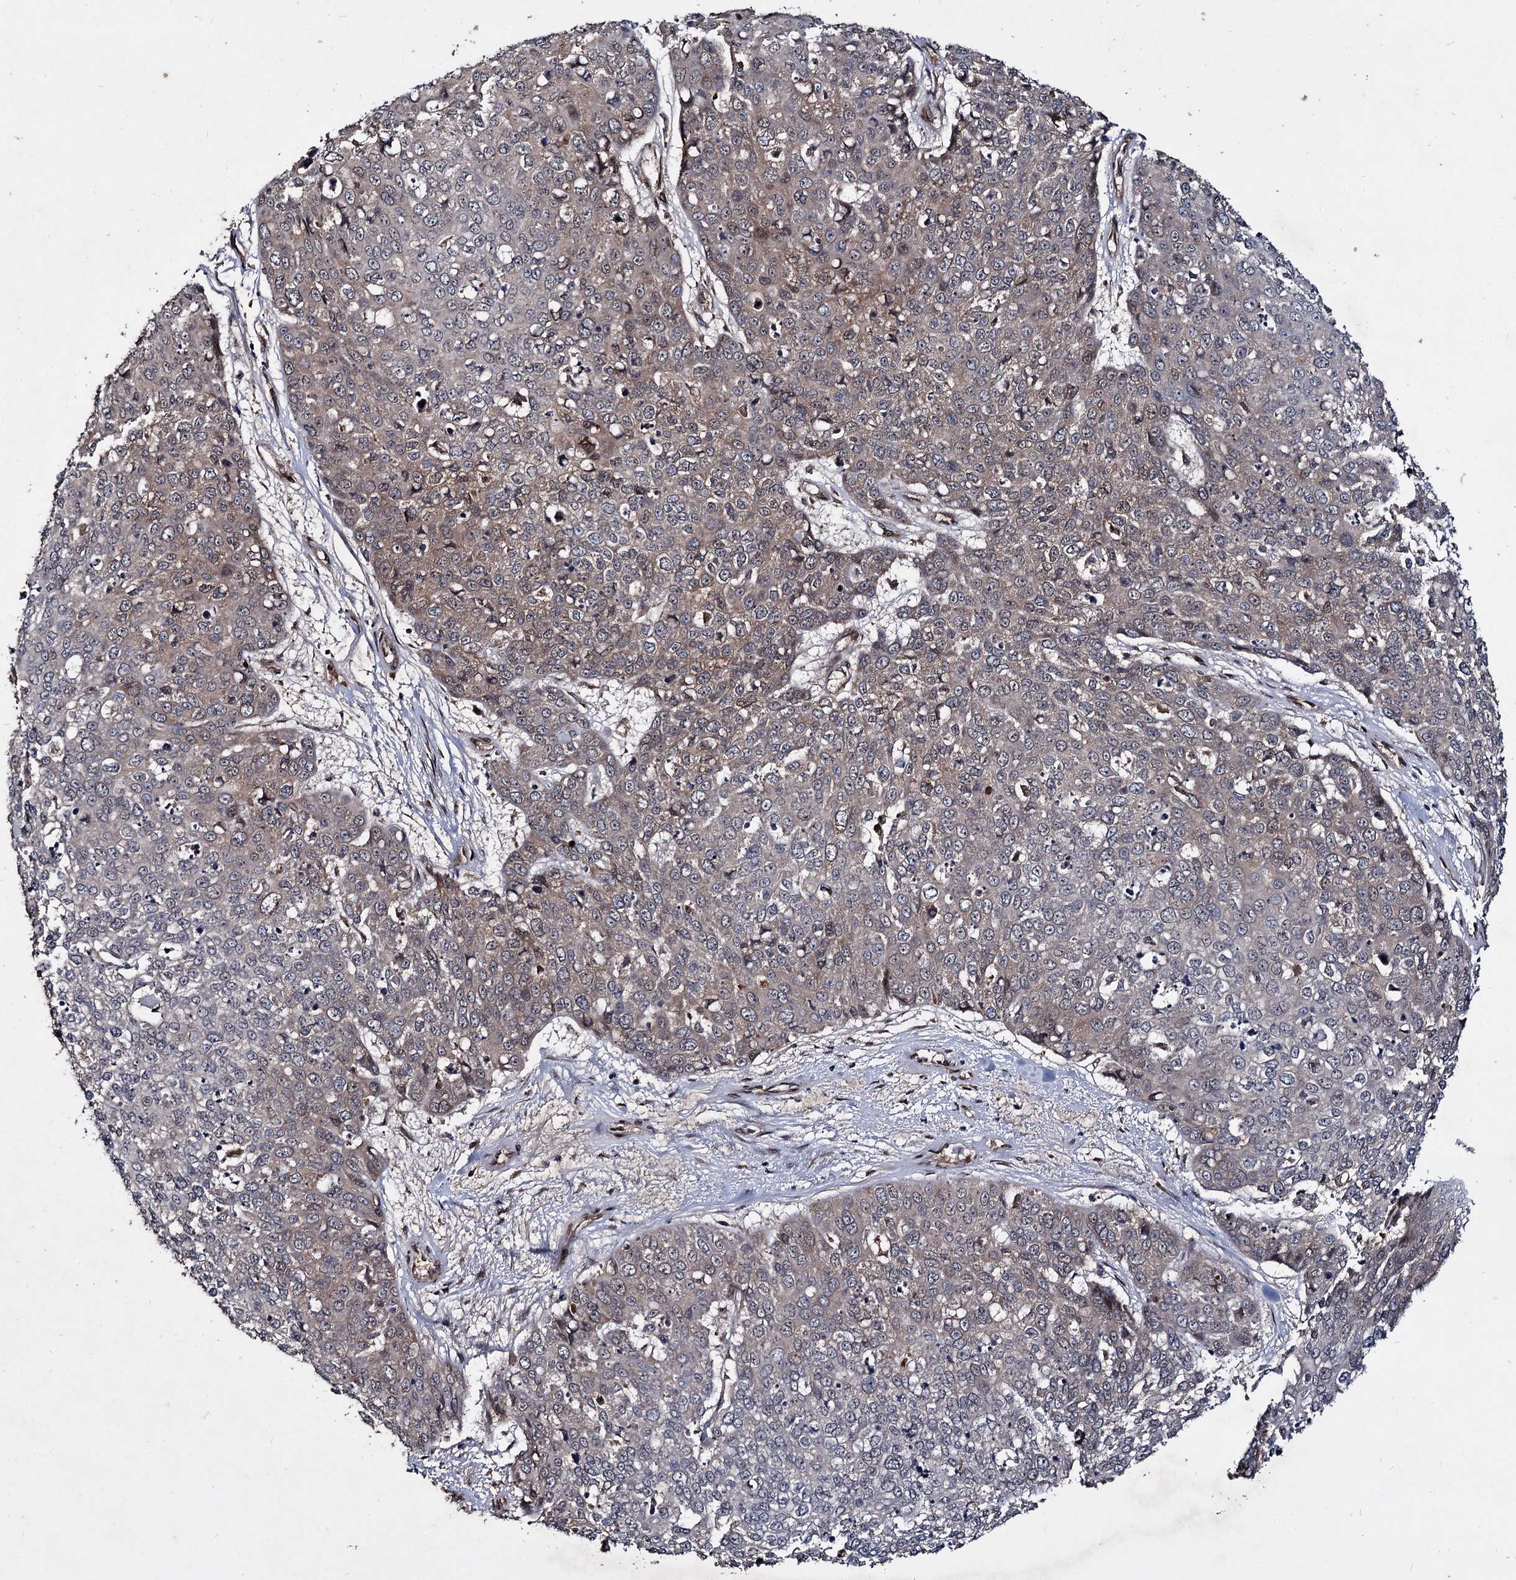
{"staining": {"intensity": "weak", "quantity": "25%-75%", "location": "cytoplasmic/membranous"}, "tissue": "skin cancer", "cell_type": "Tumor cells", "image_type": "cancer", "snomed": [{"axis": "morphology", "description": "Squamous cell carcinoma, NOS"}, {"axis": "topography", "description": "Skin"}], "caption": "A low amount of weak cytoplasmic/membranous staining is identified in about 25%-75% of tumor cells in squamous cell carcinoma (skin) tissue.", "gene": "DCP1B", "patient": {"sex": "male", "age": 71}}